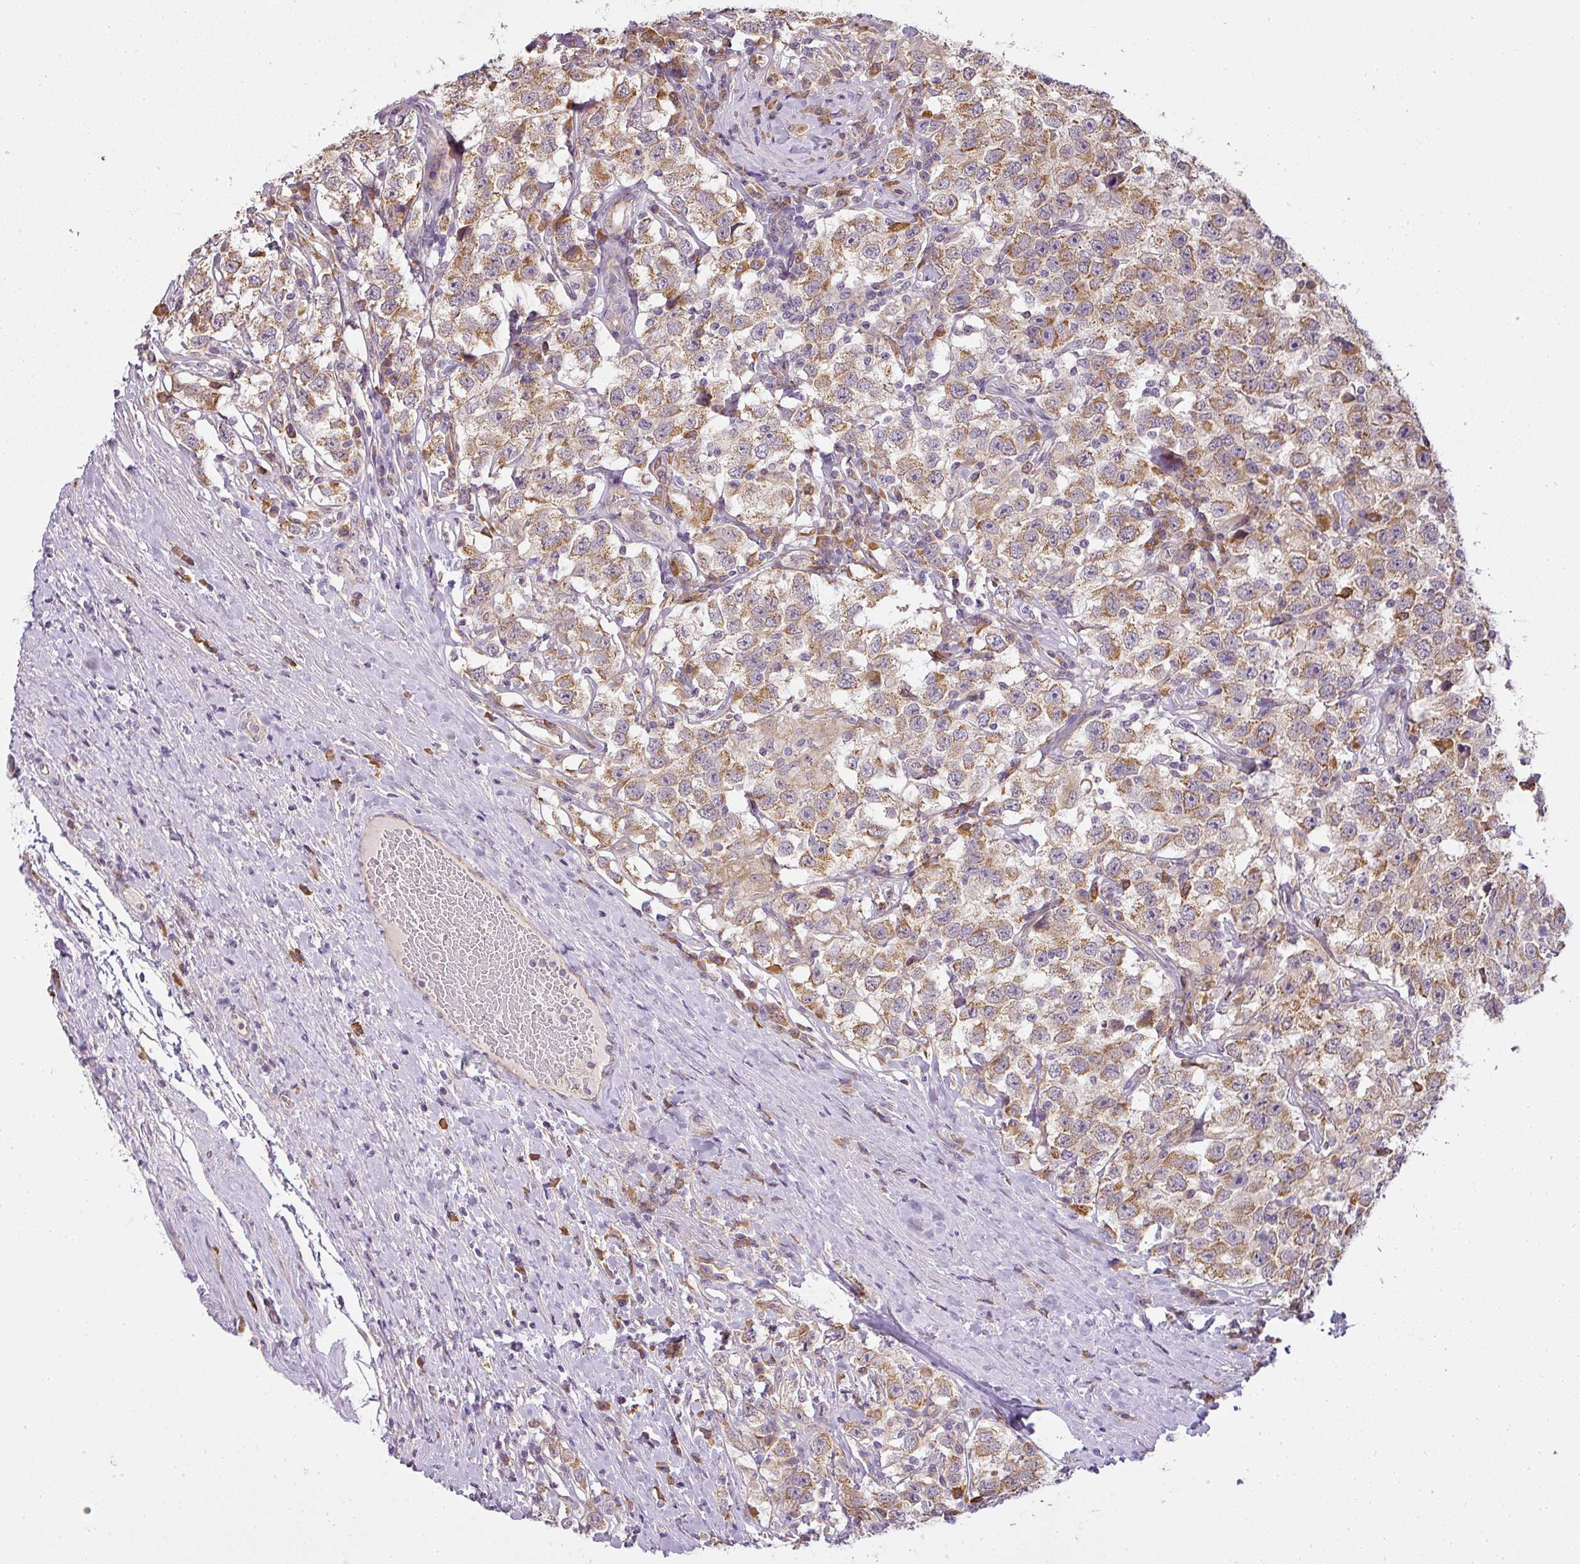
{"staining": {"intensity": "moderate", "quantity": ">75%", "location": "cytoplasmic/membranous"}, "tissue": "testis cancer", "cell_type": "Tumor cells", "image_type": "cancer", "snomed": [{"axis": "morphology", "description": "Seminoma, NOS"}, {"axis": "topography", "description": "Testis"}], "caption": "Immunohistochemical staining of testis cancer reveals moderate cytoplasmic/membranous protein positivity in approximately >75% of tumor cells. (Stains: DAB (3,3'-diaminobenzidine) in brown, nuclei in blue, Microscopy: brightfield microscopy at high magnification).", "gene": "LY75", "patient": {"sex": "male", "age": 41}}